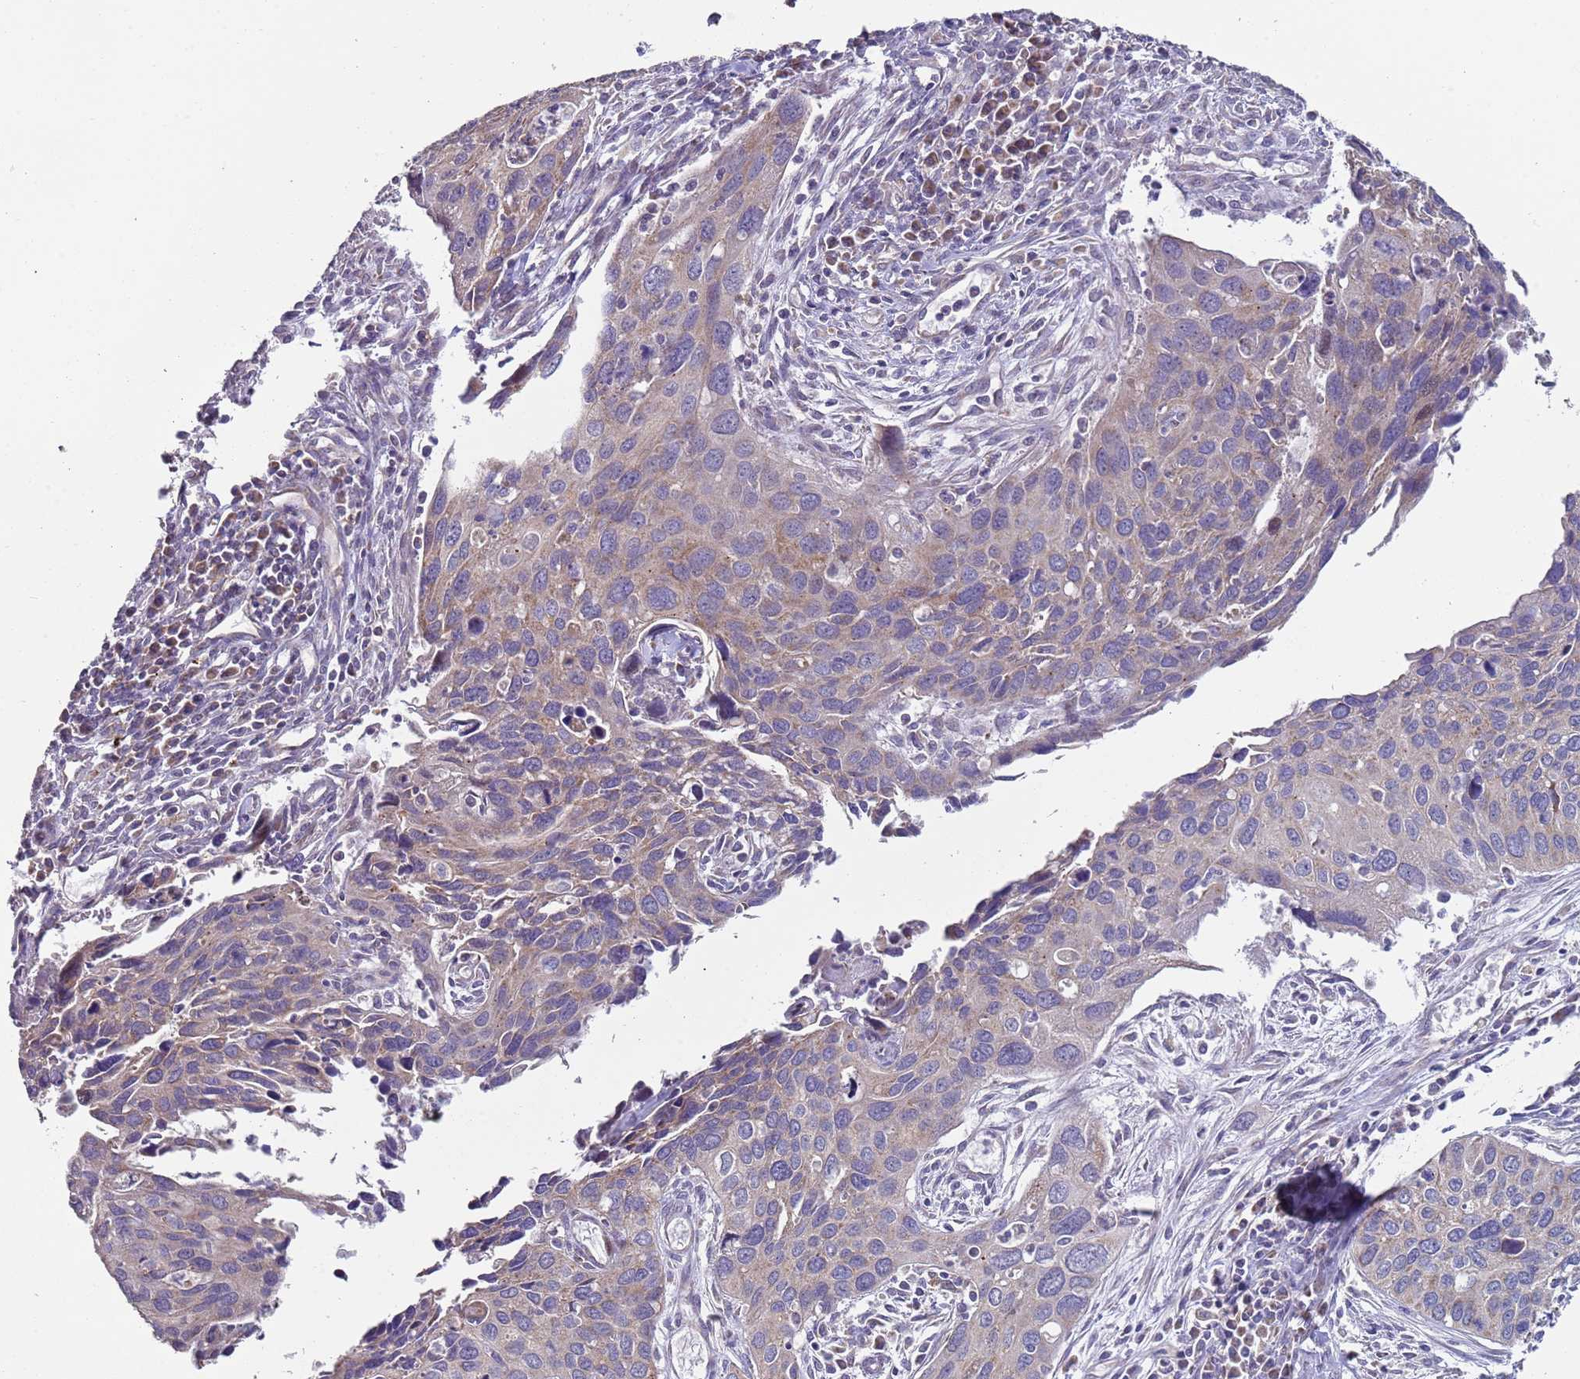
{"staining": {"intensity": "weak", "quantity": "<25%", "location": "cytoplasmic/membranous"}, "tissue": "cervical cancer", "cell_type": "Tumor cells", "image_type": "cancer", "snomed": [{"axis": "morphology", "description": "Squamous cell carcinoma, NOS"}, {"axis": "topography", "description": "Cervix"}], "caption": "An IHC histopathology image of cervical squamous cell carcinoma is shown. There is no staining in tumor cells of cervical squamous cell carcinoma. Brightfield microscopy of immunohistochemistry stained with DAB (3,3'-diaminobenzidine) (brown) and hematoxylin (blue), captured at high magnification.", "gene": "DIP2B", "patient": {"sex": "female", "age": 55}}